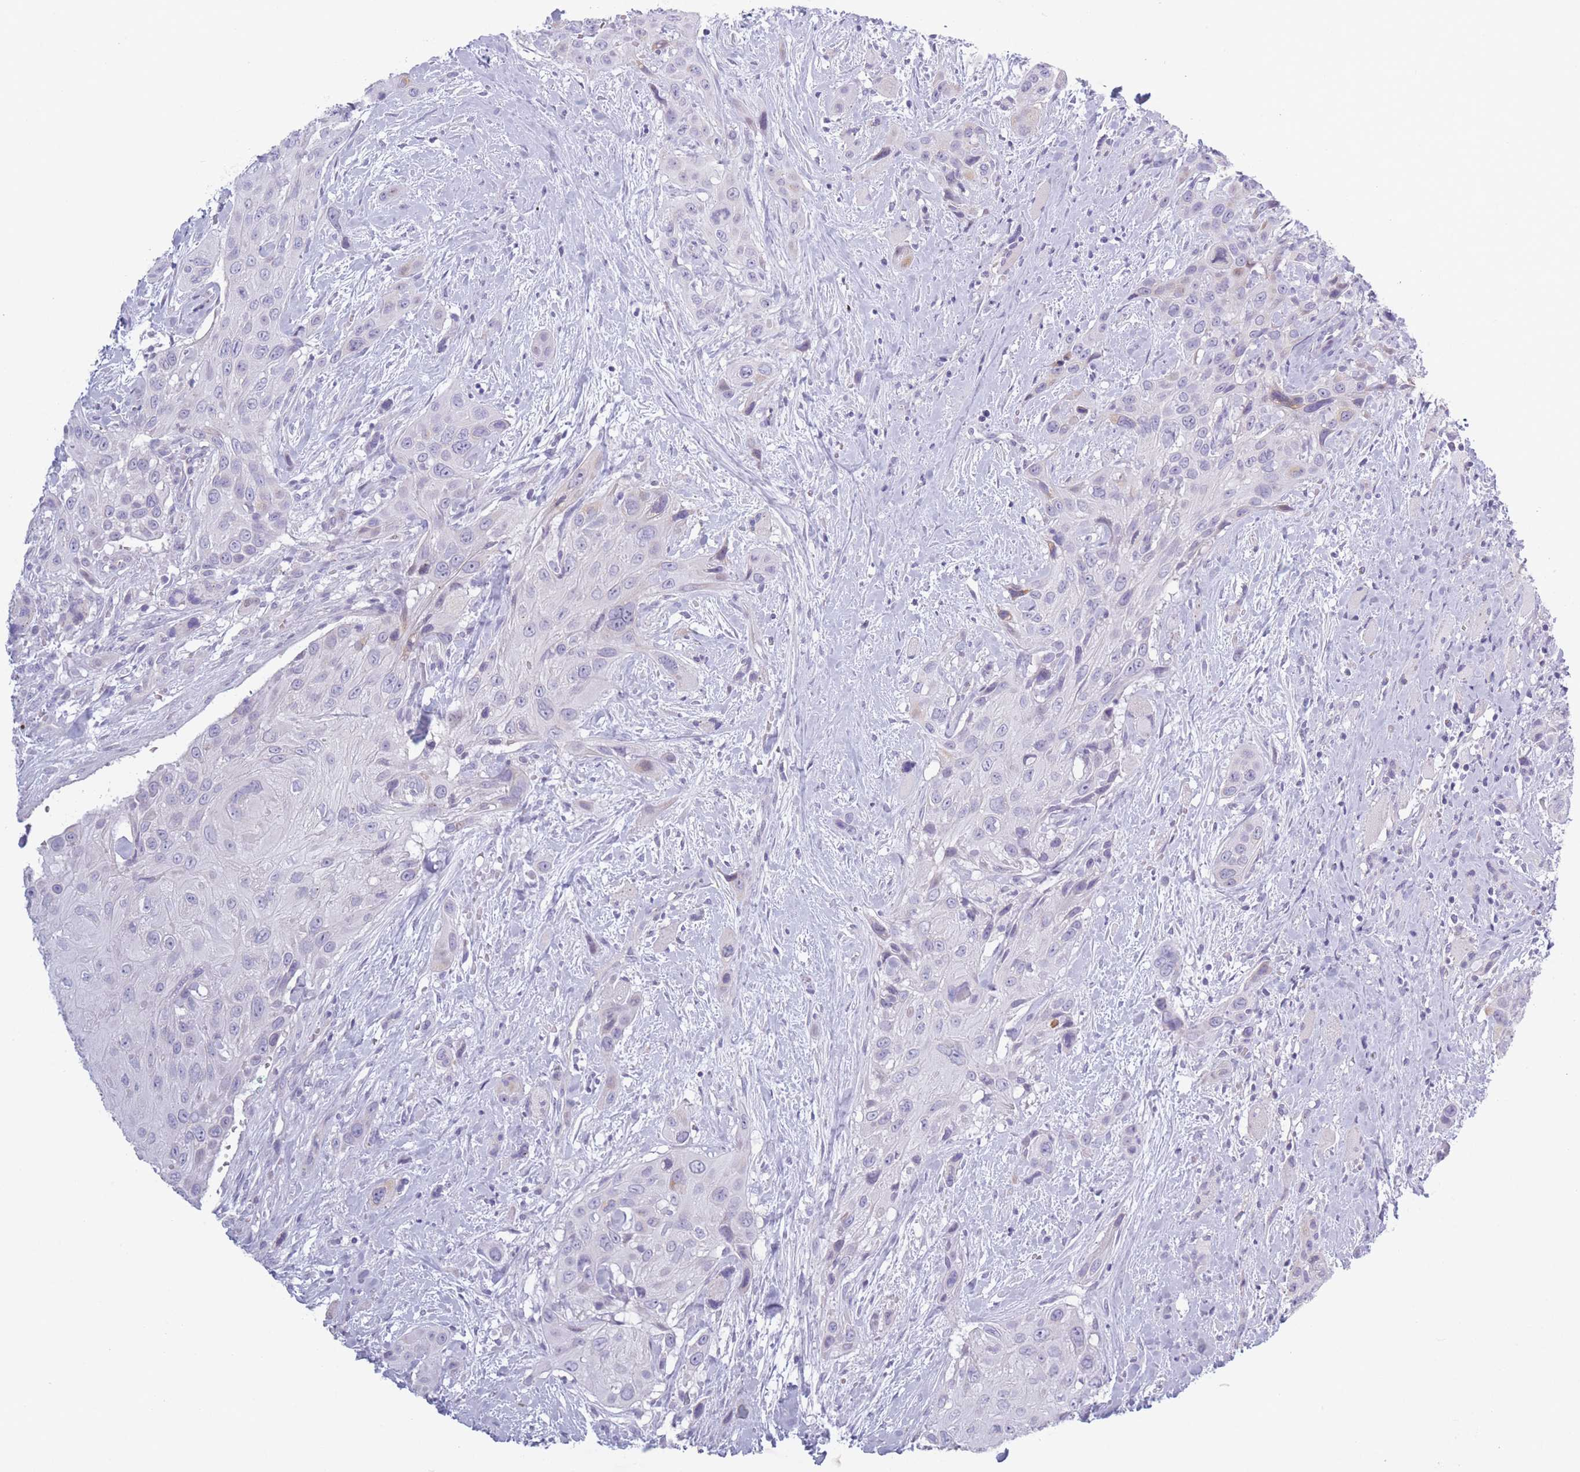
{"staining": {"intensity": "negative", "quantity": "none", "location": "none"}, "tissue": "head and neck cancer", "cell_type": "Tumor cells", "image_type": "cancer", "snomed": [{"axis": "morphology", "description": "Squamous cell carcinoma, NOS"}, {"axis": "topography", "description": "Head-Neck"}], "caption": "Tumor cells are negative for protein expression in human head and neck cancer (squamous cell carcinoma). (Brightfield microscopy of DAB (3,3'-diaminobenzidine) immunohistochemistry at high magnification).", "gene": "PLEKHG2", "patient": {"sex": "male", "age": 81}}